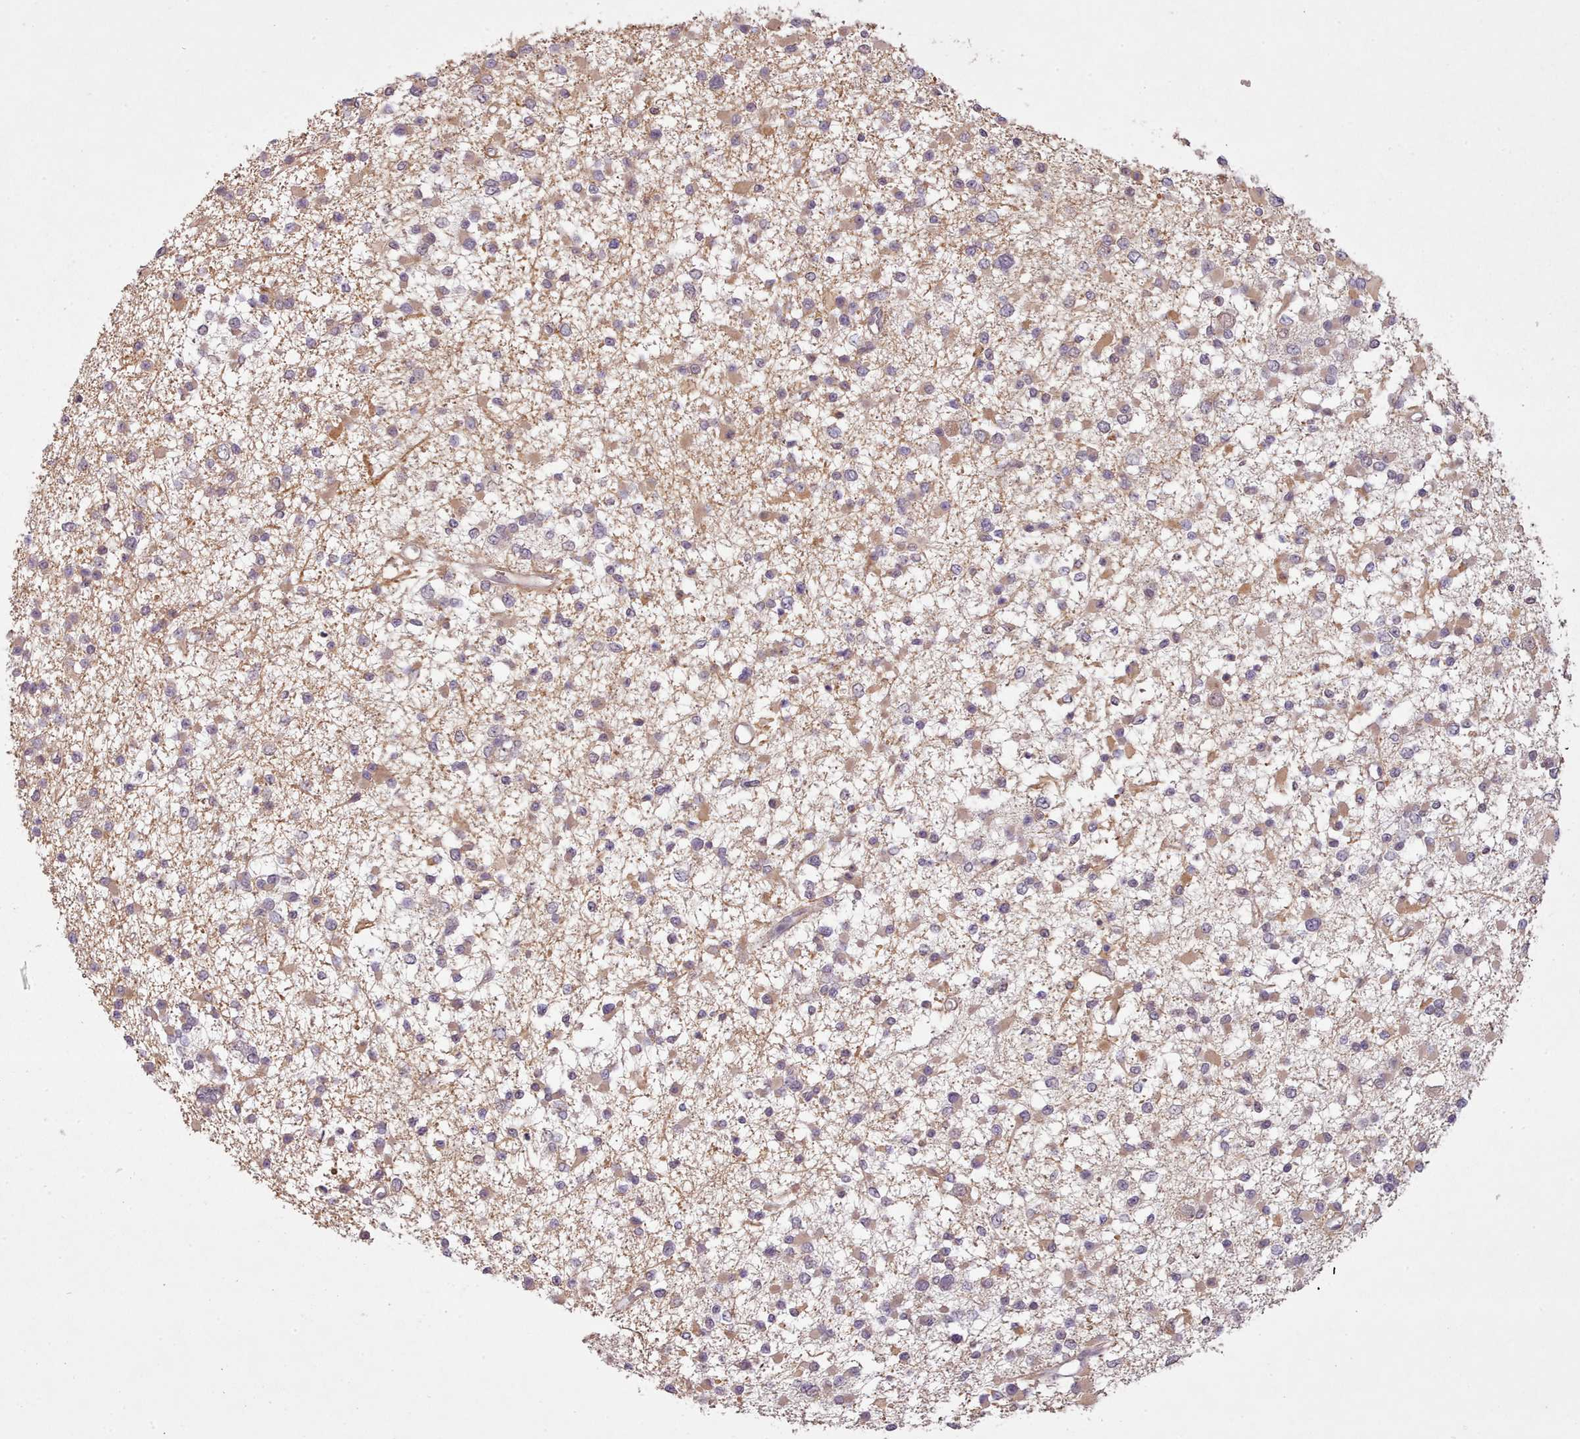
{"staining": {"intensity": "weak", "quantity": "25%-75%", "location": "cytoplasmic/membranous"}, "tissue": "glioma", "cell_type": "Tumor cells", "image_type": "cancer", "snomed": [{"axis": "morphology", "description": "Glioma, malignant, Low grade"}, {"axis": "topography", "description": "Brain"}], "caption": "This photomicrograph exhibits immunohistochemistry staining of malignant glioma (low-grade), with low weak cytoplasmic/membranous expression in about 25%-75% of tumor cells.", "gene": "CDC6", "patient": {"sex": "female", "age": 22}}